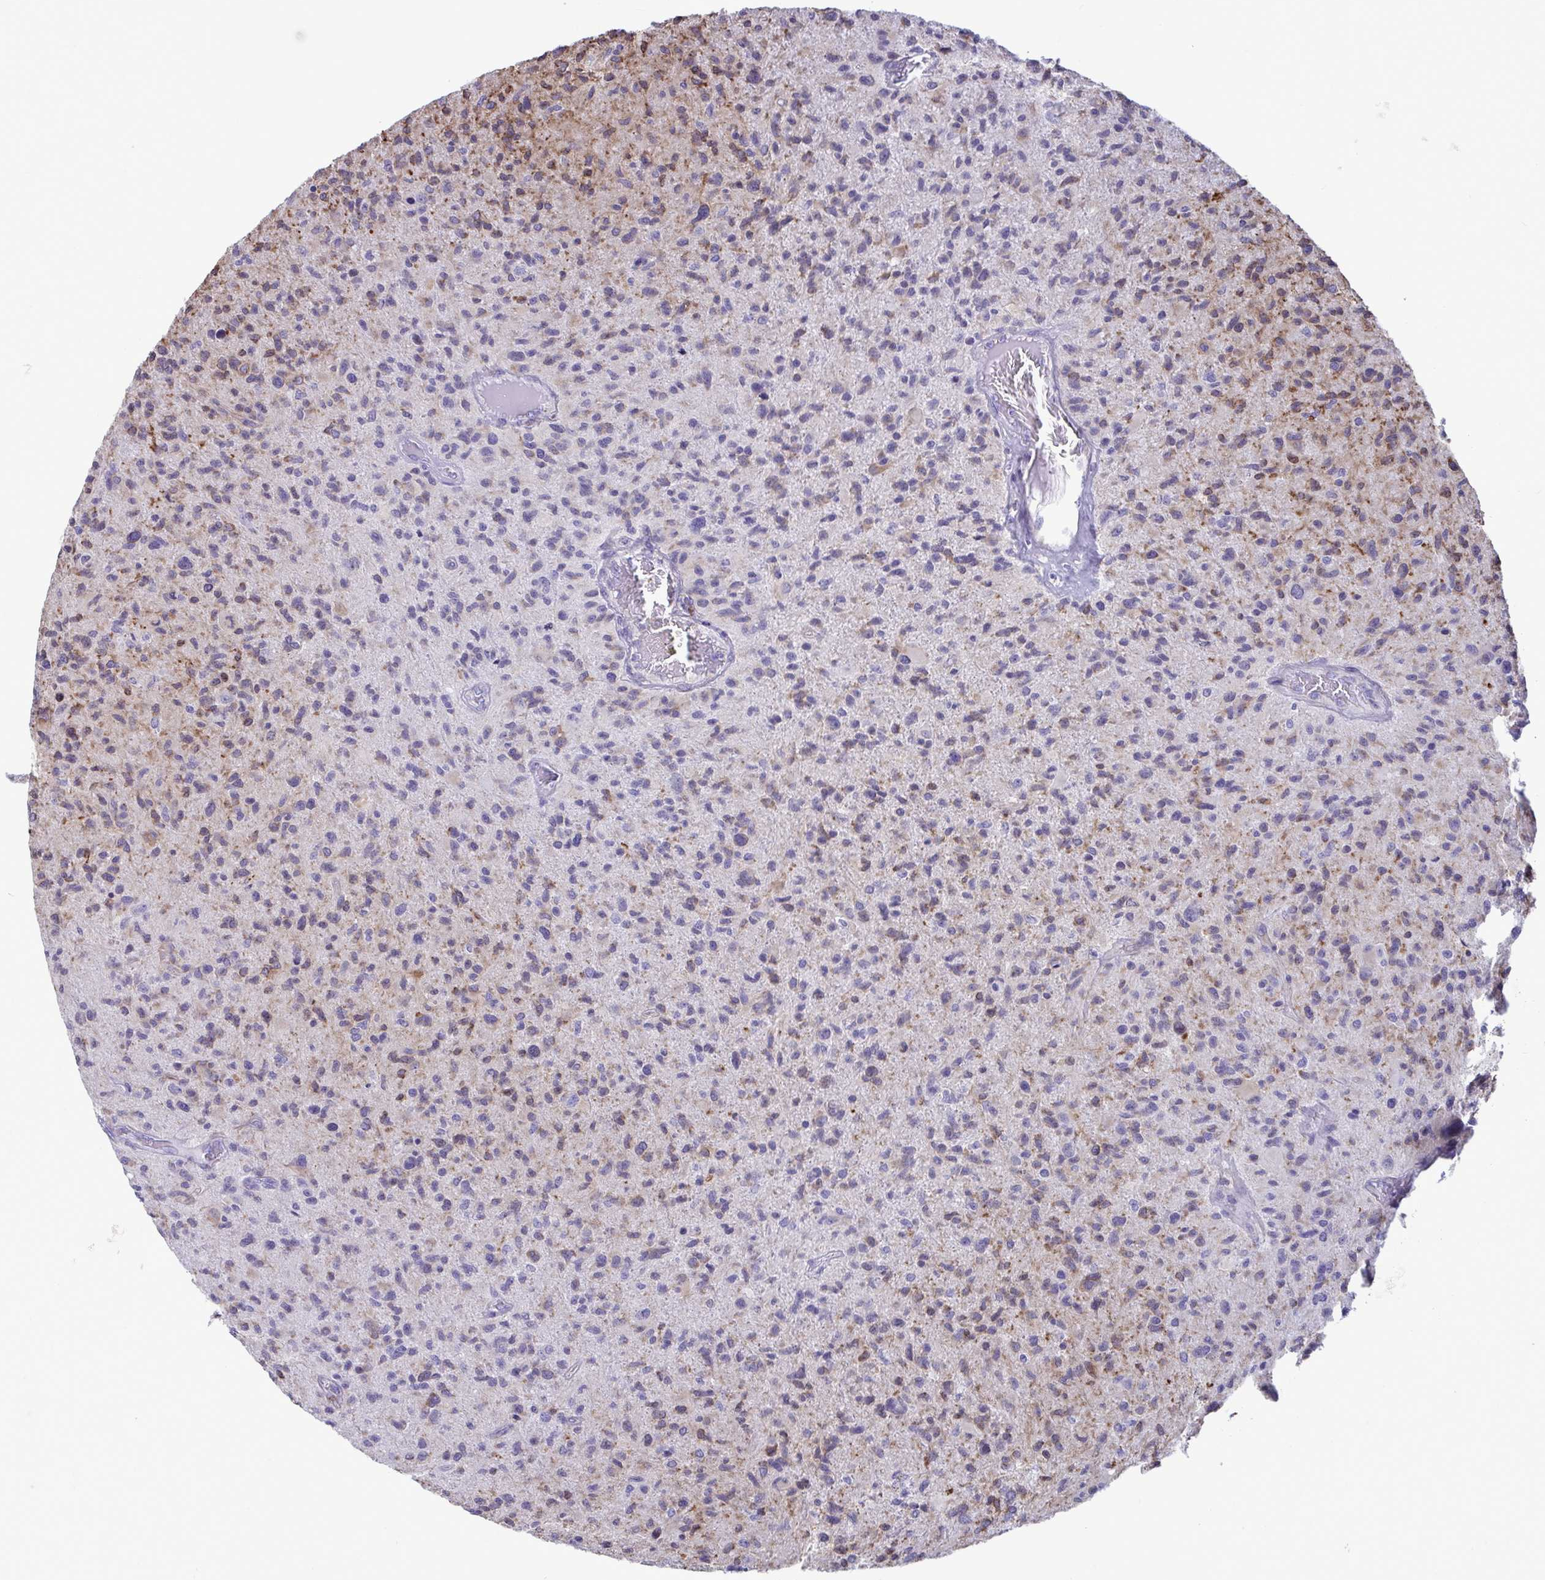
{"staining": {"intensity": "weak", "quantity": "<25%", "location": "cytoplasmic/membranous"}, "tissue": "glioma", "cell_type": "Tumor cells", "image_type": "cancer", "snomed": [{"axis": "morphology", "description": "Glioma, malignant, High grade"}, {"axis": "topography", "description": "Brain"}], "caption": "This image is of glioma stained with immunohistochemistry to label a protein in brown with the nuclei are counter-stained blue. There is no staining in tumor cells.", "gene": "ASPH", "patient": {"sex": "female", "age": 70}}